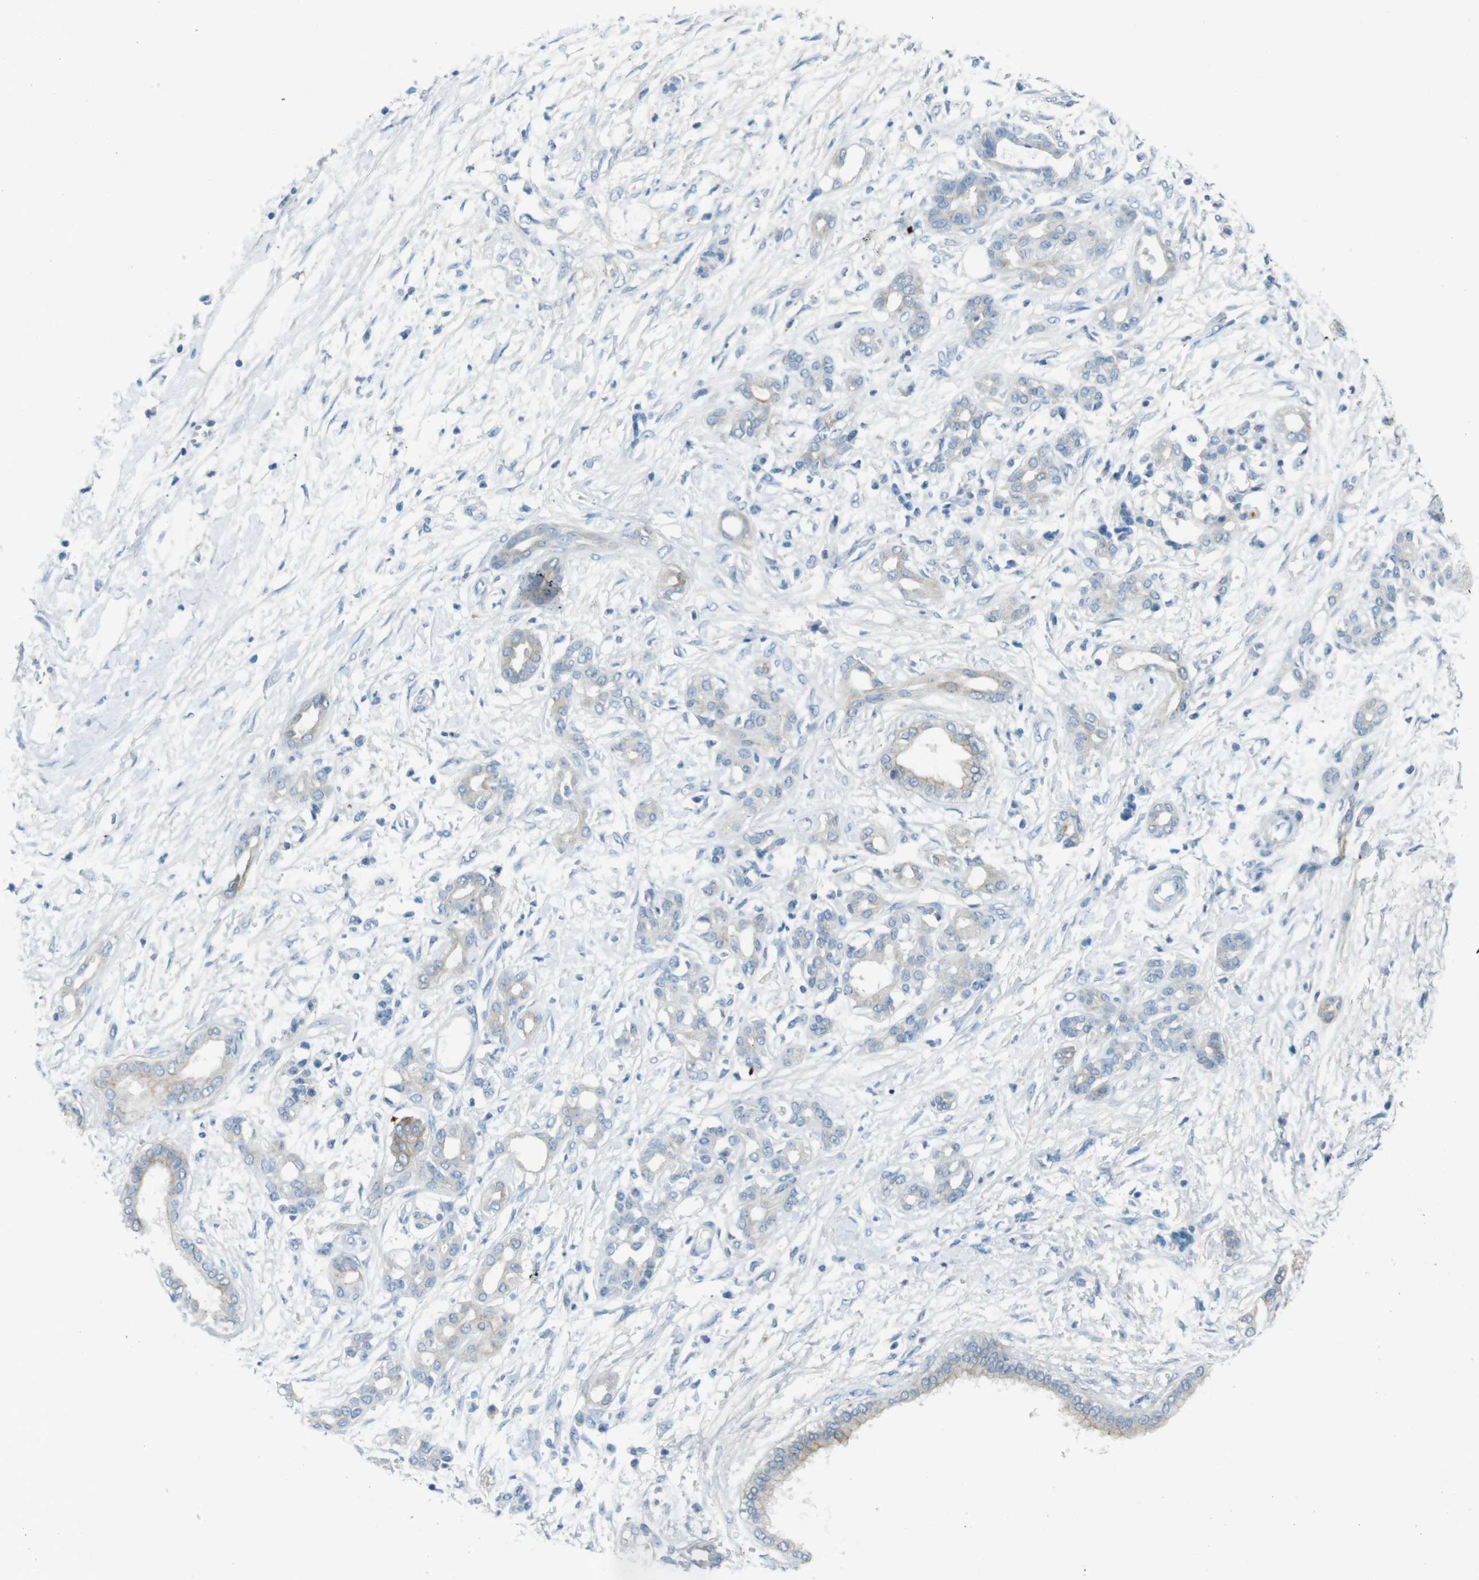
{"staining": {"intensity": "negative", "quantity": "none", "location": "none"}, "tissue": "pancreatic cancer", "cell_type": "Tumor cells", "image_type": "cancer", "snomed": [{"axis": "morphology", "description": "Normal tissue, NOS"}, {"axis": "topography", "description": "Pancreas"}], "caption": "Tumor cells are negative for brown protein staining in pancreatic cancer.", "gene": "ENTPD7", "patient": {"sex": "male", "age": 42}}